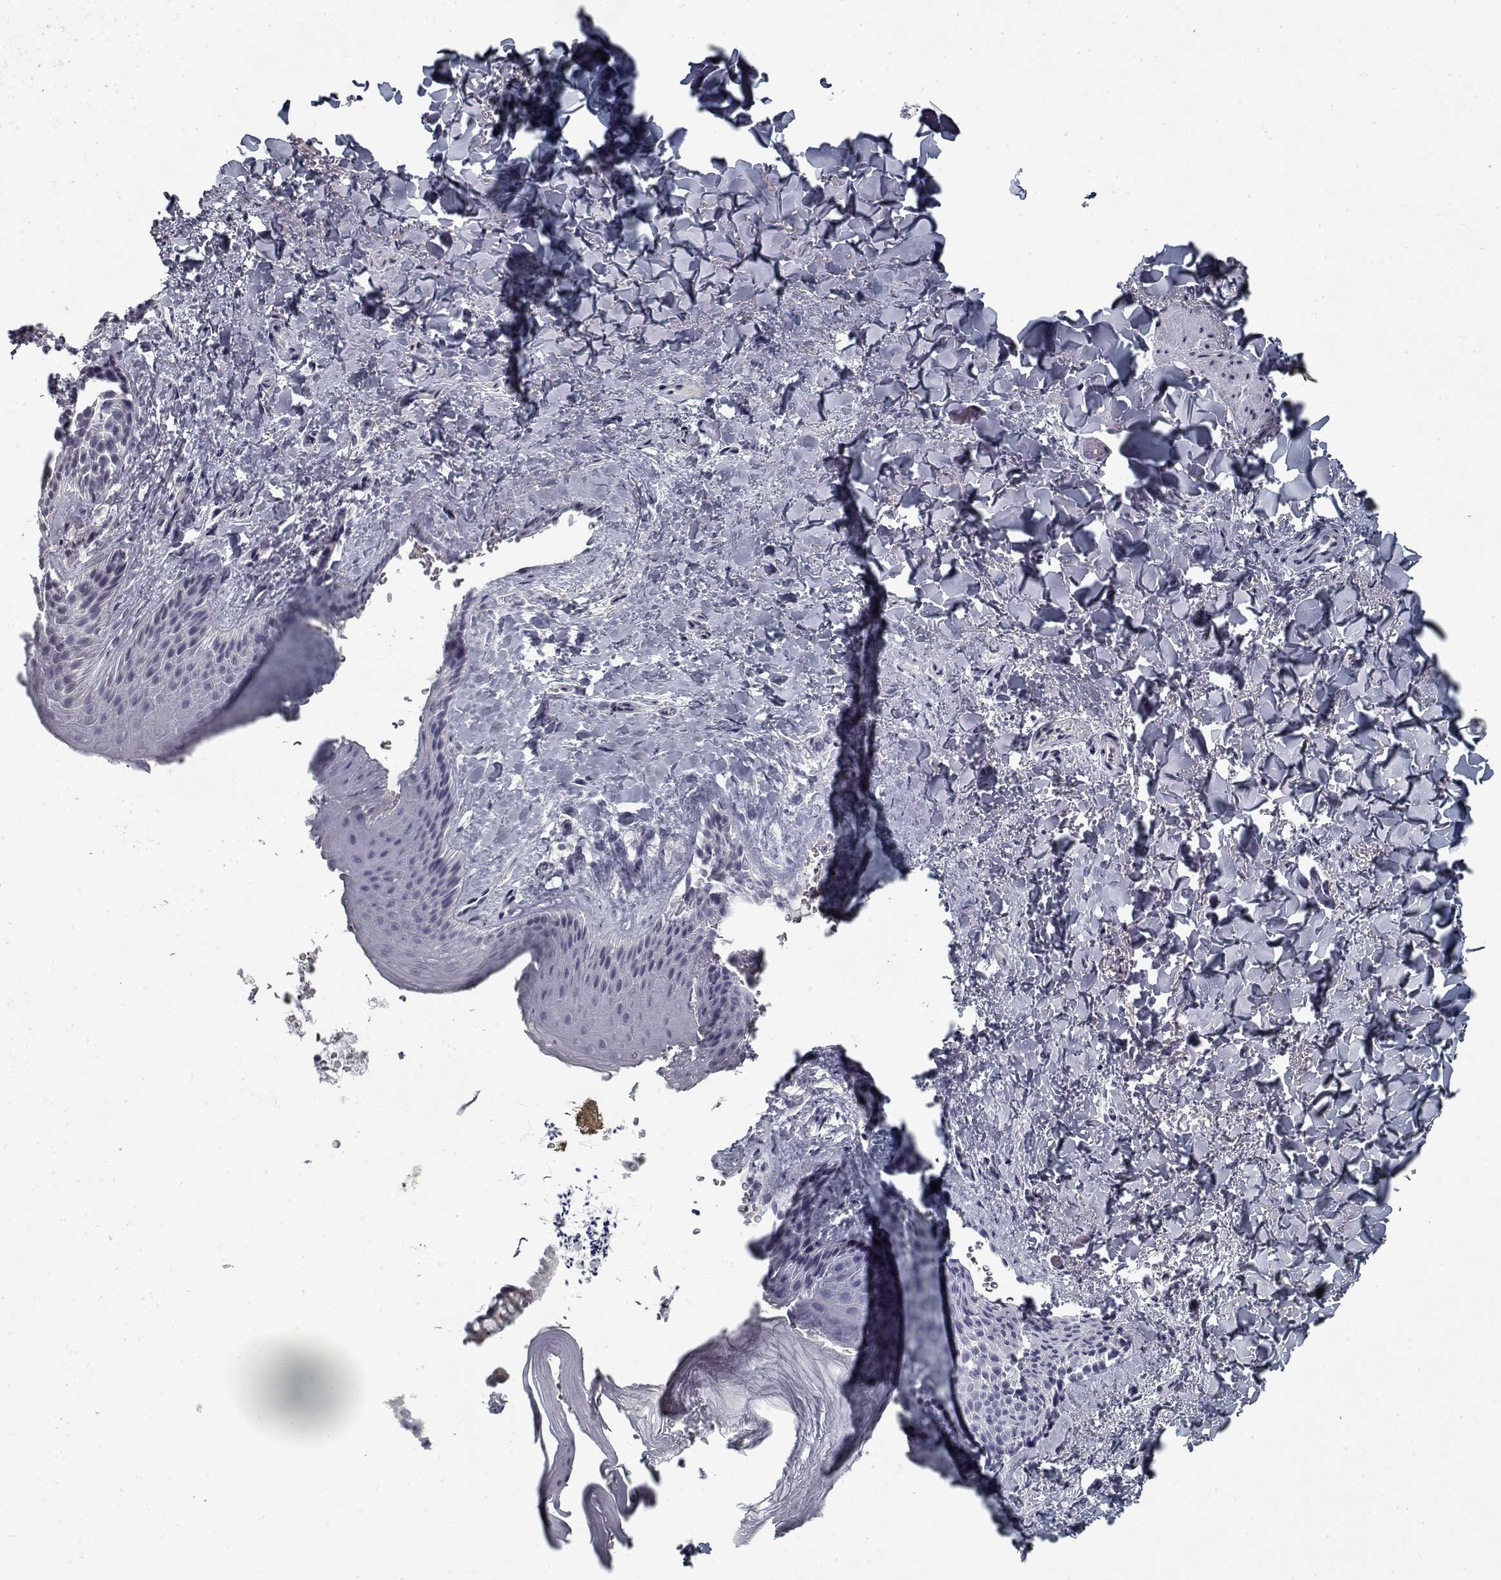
{"staining": {"intensity": "negative", "quantity": "none", "location": "none"}, "tissue": "skin", "cell_type": "Epidermal cells", "image_type": "normal", "snomed": [{"axis": "morphology", "description": "Normal tissue, NOS"}, {"axis": "topography", "description": "Anal"}], "caption": "This is a image of immunohistochemistry staining of benign skin, which shows no staining in epidermal cells. (Brightfield microscopy of DAB IHC at high magnification).", "gene": "GAD2", "patient": {"sex": "male", "age": 36}}